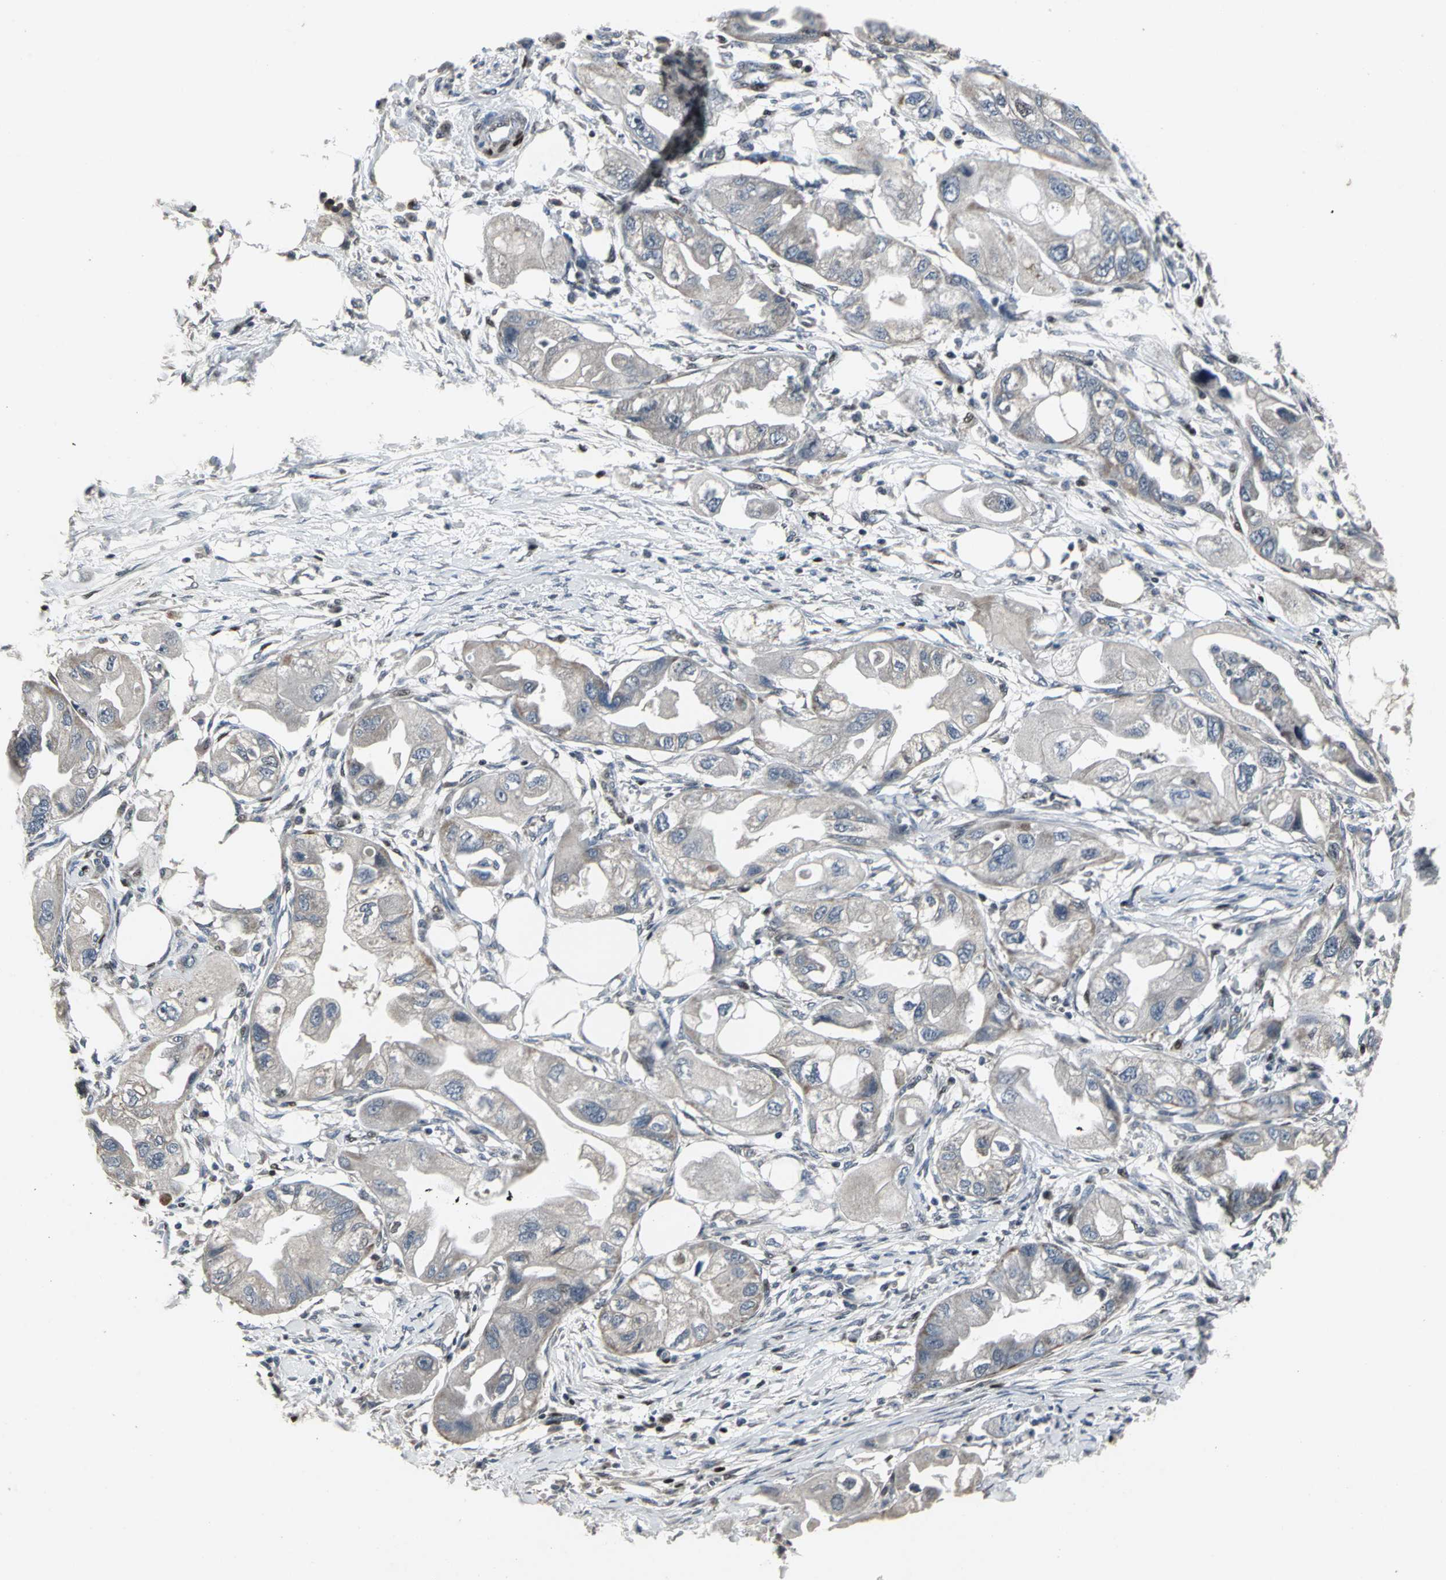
{"staining": {"intensity": "weak", "quantity": "<25%", "location": "cytoplasmic/membranous"}, "tissue": "endometrial cancer", "cell_type": "Tumor cells", "image_type": "cancer", "snomed": [{"axis": "morphology", "description": "Adenocarcinoma, NOS"}, {"axis": "topography", "description": "Endometrium"}], "caption": "DAB (3,3'-diaminobenzidine) immunohistochemical staining of endometrial cancer (adenocarcinoma) reveals no significant positivity in tumor cells. (DAB (3,3'-diaminobenzidine) immunohistochemistry, high magnification).", "gene": "SRF", "patient": {"sex": "female", "age": 67}}